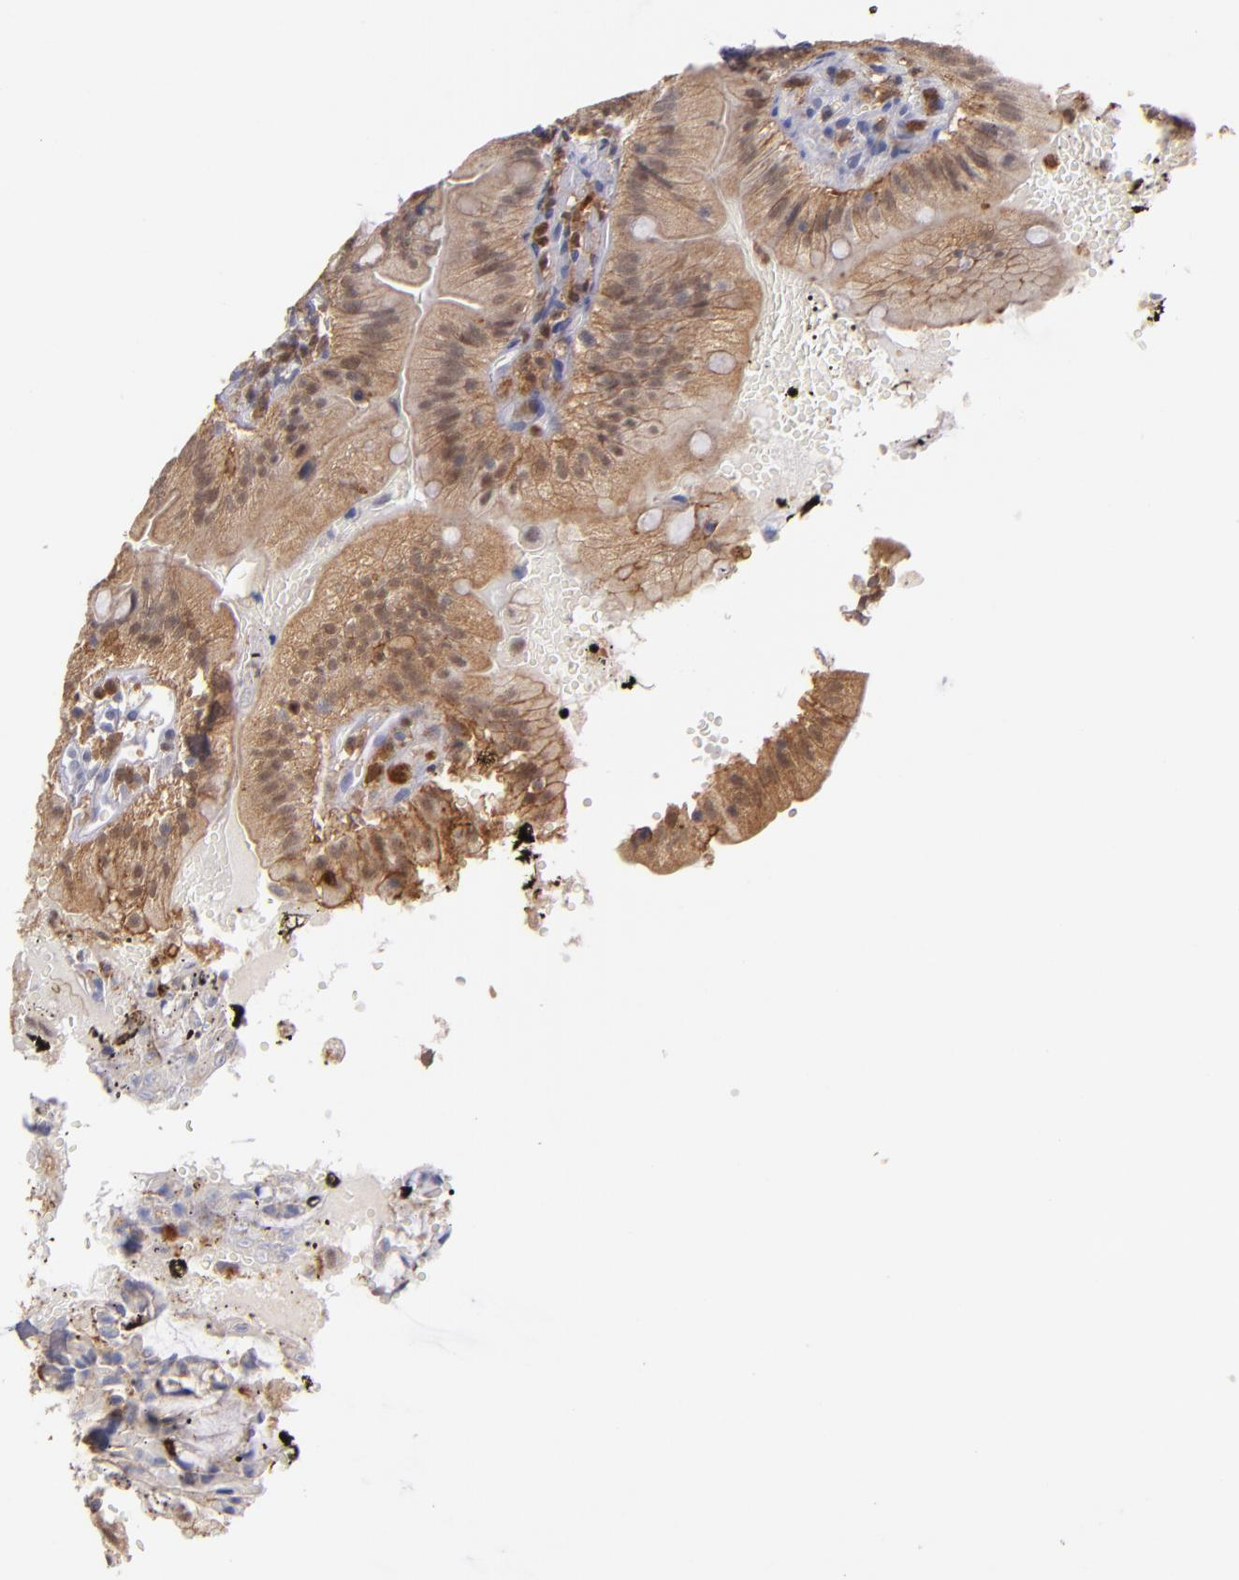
{"staining": {"intensity": "moderate", "quantity": "25%-75%", "location": "cytoplasmic/membranous"}, "tissue": "small intestine", "cell_type": "Glandular cells", "image_type": "normal", "snomed": [{"axis": "morphology", "description": "Normal tissue, NOS"}, {"axis": "topography", "description": "Small intestine"}], "caption": "Human small intestine stained with a brown dye reveals moderate cytoplasmic/membranous positive positivity in approximately 25%-75% of glandular cells.", "gene": "PRKCD", "patient": {"sex": "male", "age": 71}}